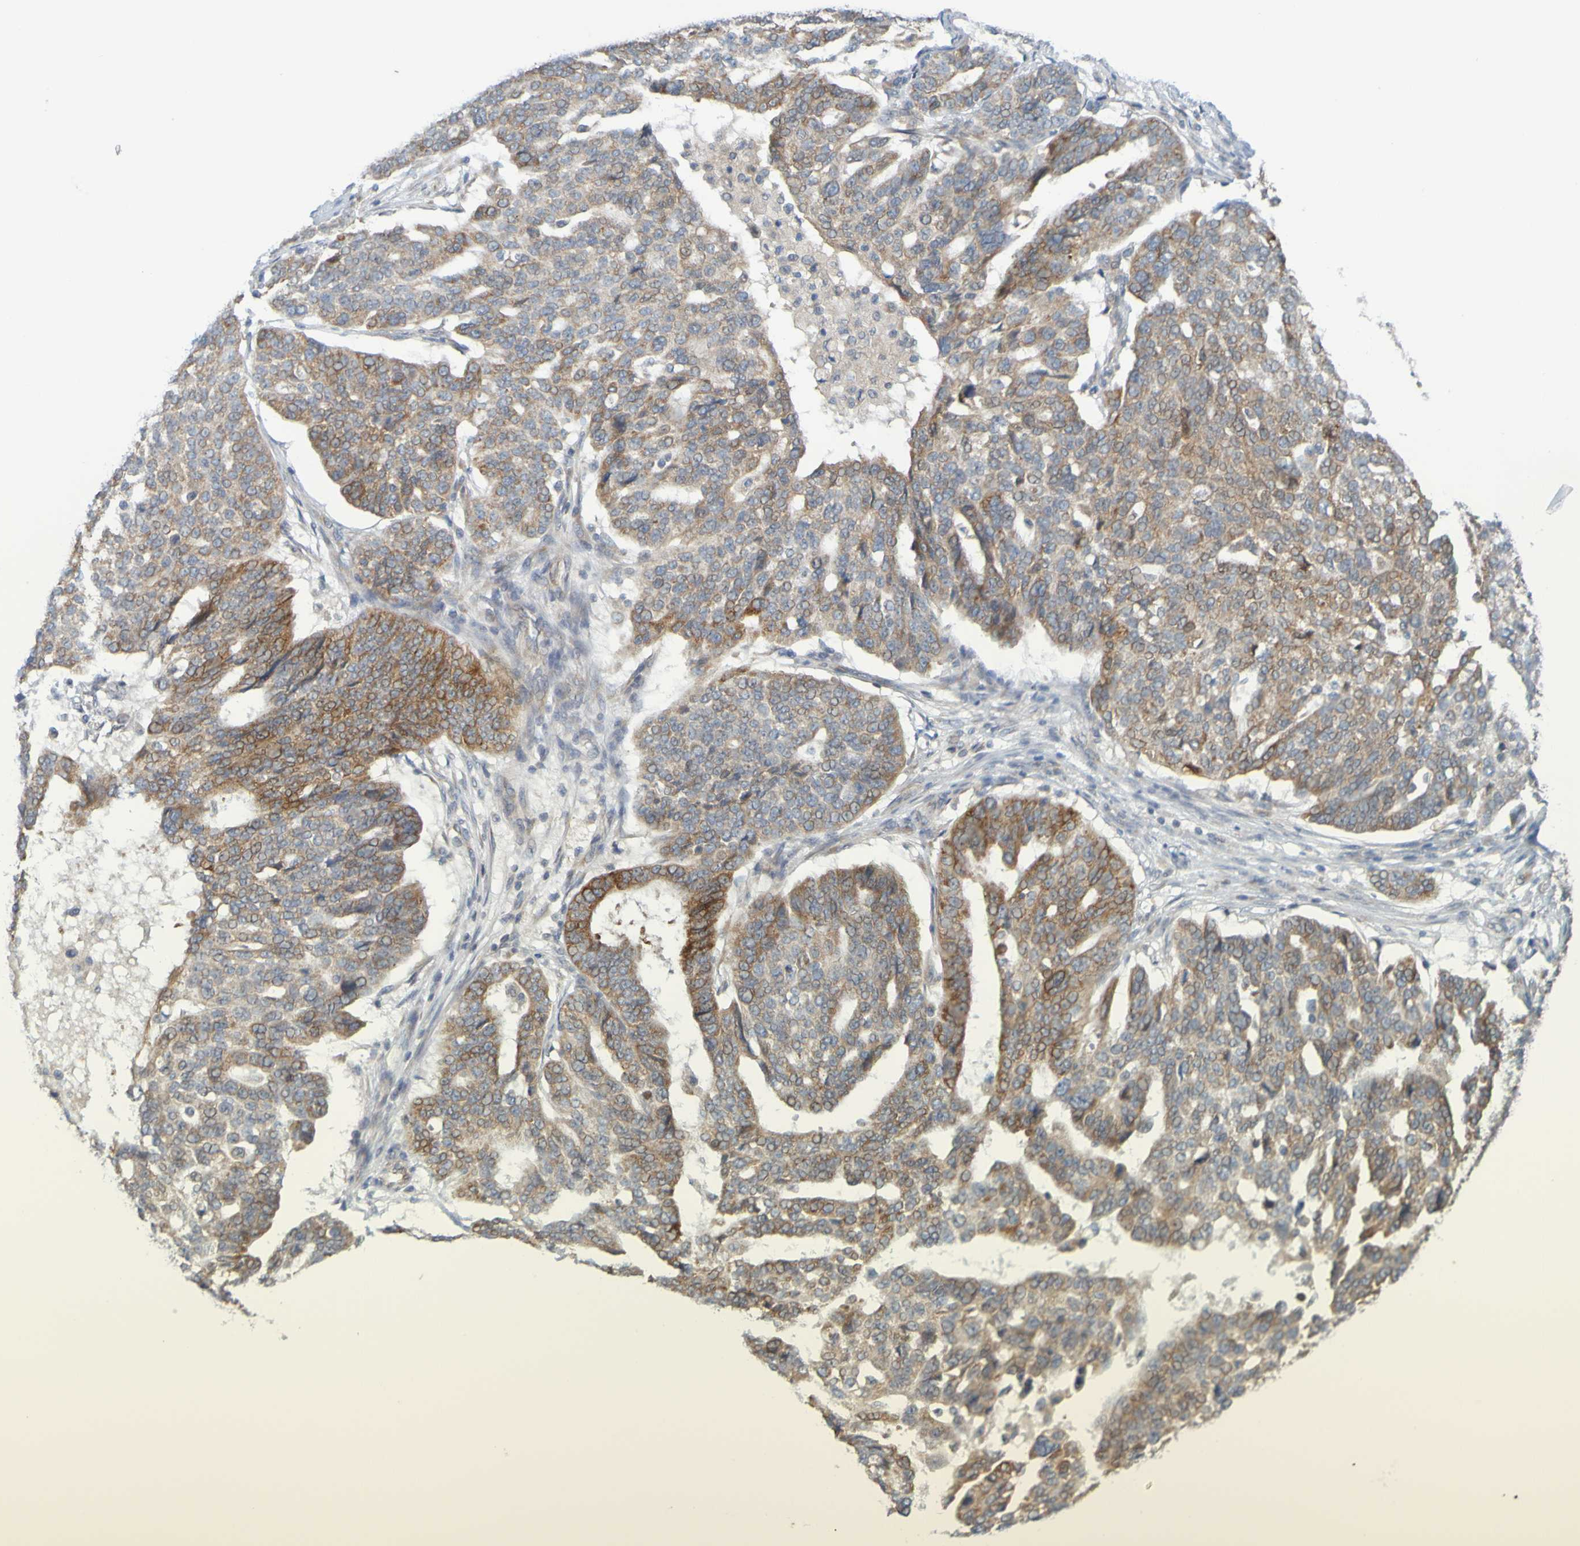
{"staining": {"intensity": "moderate", "quantity": ">75%", "location": "cytoplasmic/membranous"}, "tissue": "ovarian cancer", "cell_type": "Tumor cells", "image_type": "cancer", "snomed": [{"axis": "morphology", "description": "Cystadenocarcinoma, serous, NOS"}, {"axis": "topography", "description": "Ovary"}], "caption": "Protein staining demonstrates moderate cytoplasmic/membranous staining in approximately >75% of tumor cells in ovarian serous cystadenocarcinoma. Immunohistochemistry stains the protein in brown and the nuclei are stained blue.", "gene": "MOGS", "patient": {"sex": "female", "age": 59}}